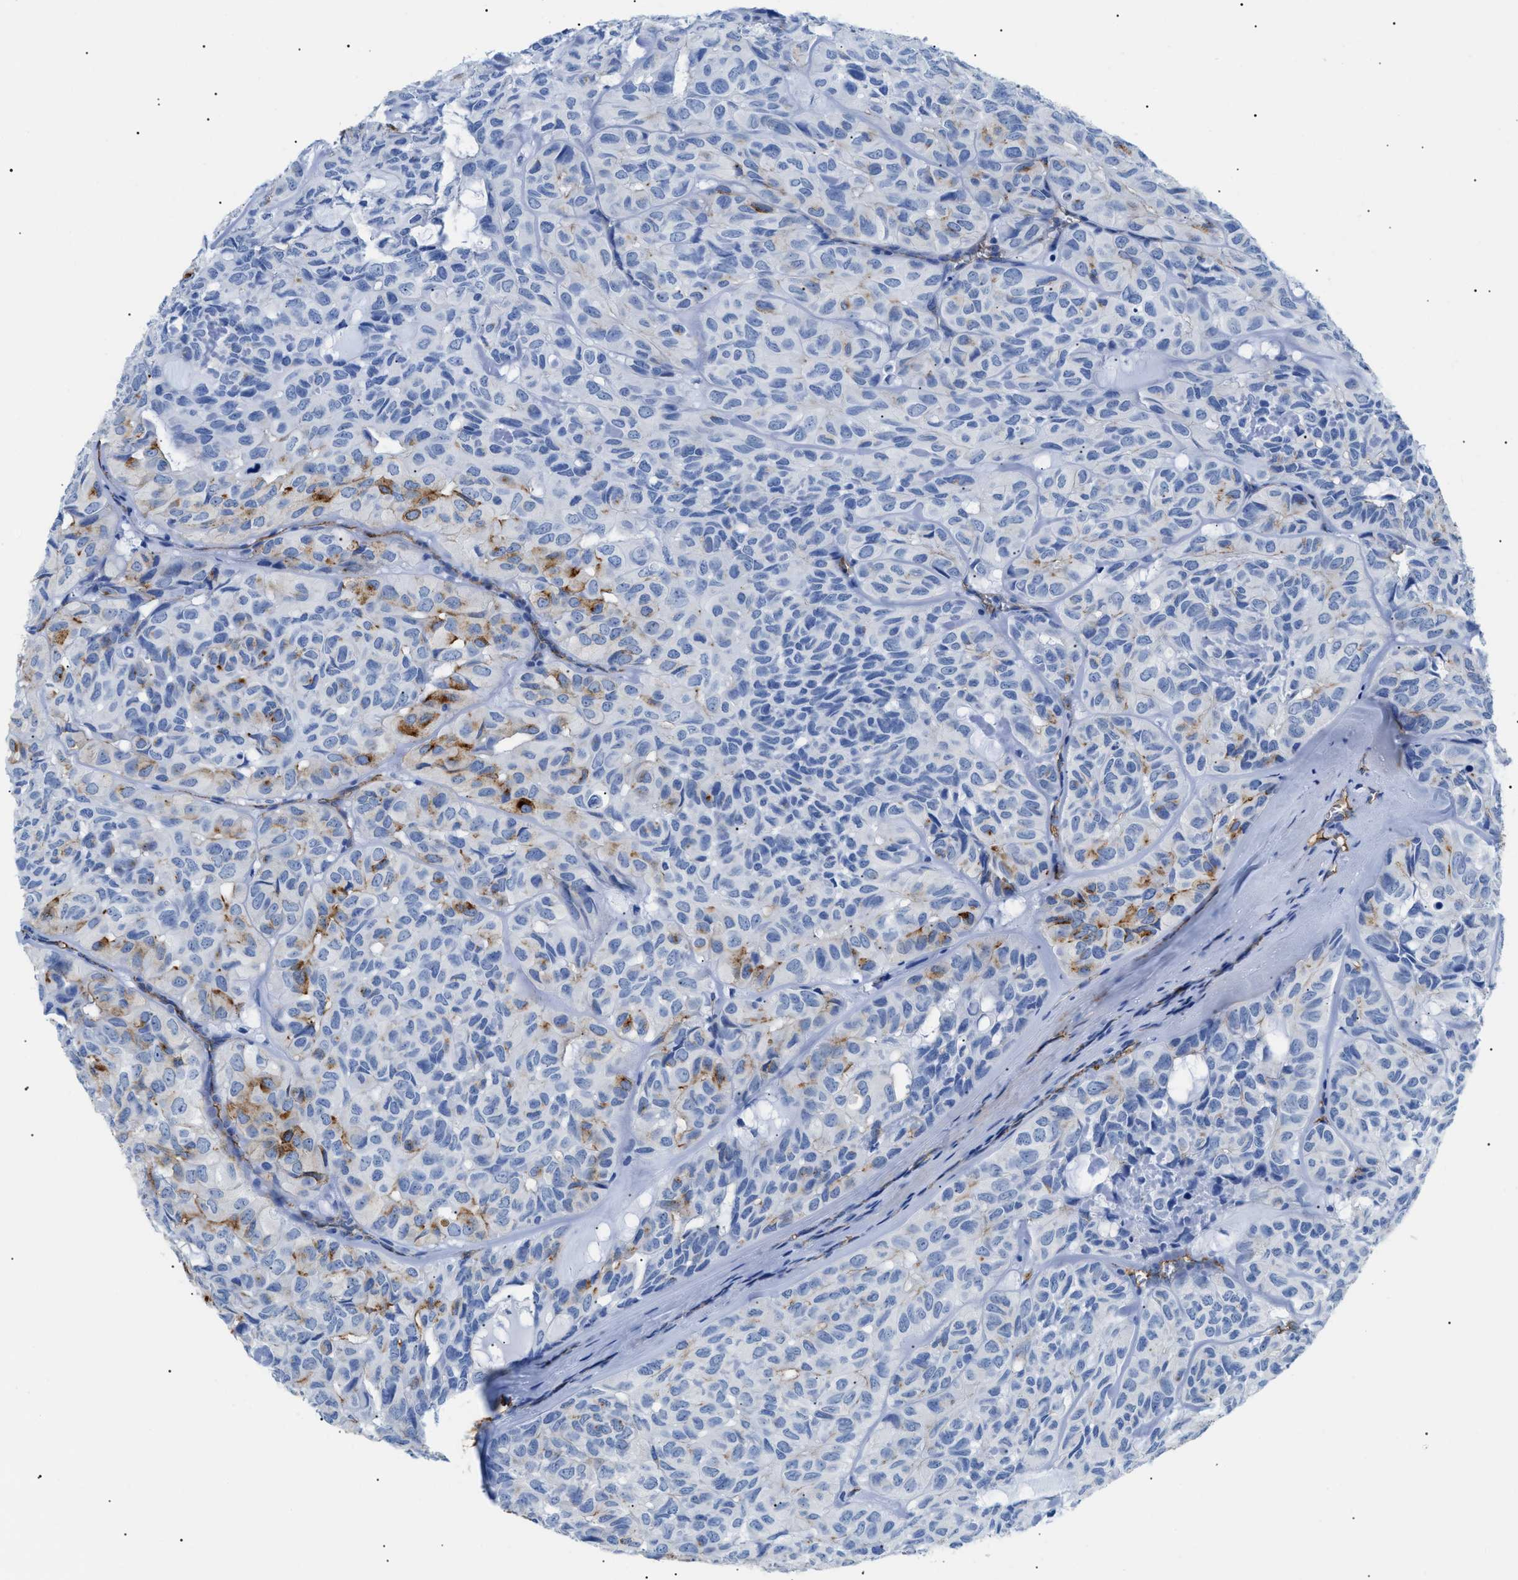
{"staining": {"intensity": "negative", "quantity": "none", "location": "none"}, "tissue": "head and neck cancer", "cell_type": "Tumor cells", "image_type": "cancer", "snomed": [{"axis": "morphology", "description": "Adenocarcinoma, NOS"}, {"axis": "topography", "description": "Salivary gland, NOS"}, {"axis": "topography", "description": "Head-Neck"}], "caption": "Head and neck adenocarcinoma was stained to show a protein in brown. There is no significant positivity in tumor cells. (DAB (3,3'-diaminobenzidine) IHC, high magnification).", "gene": "PODXL", "patient": {"sex": "female", "age": 76}}